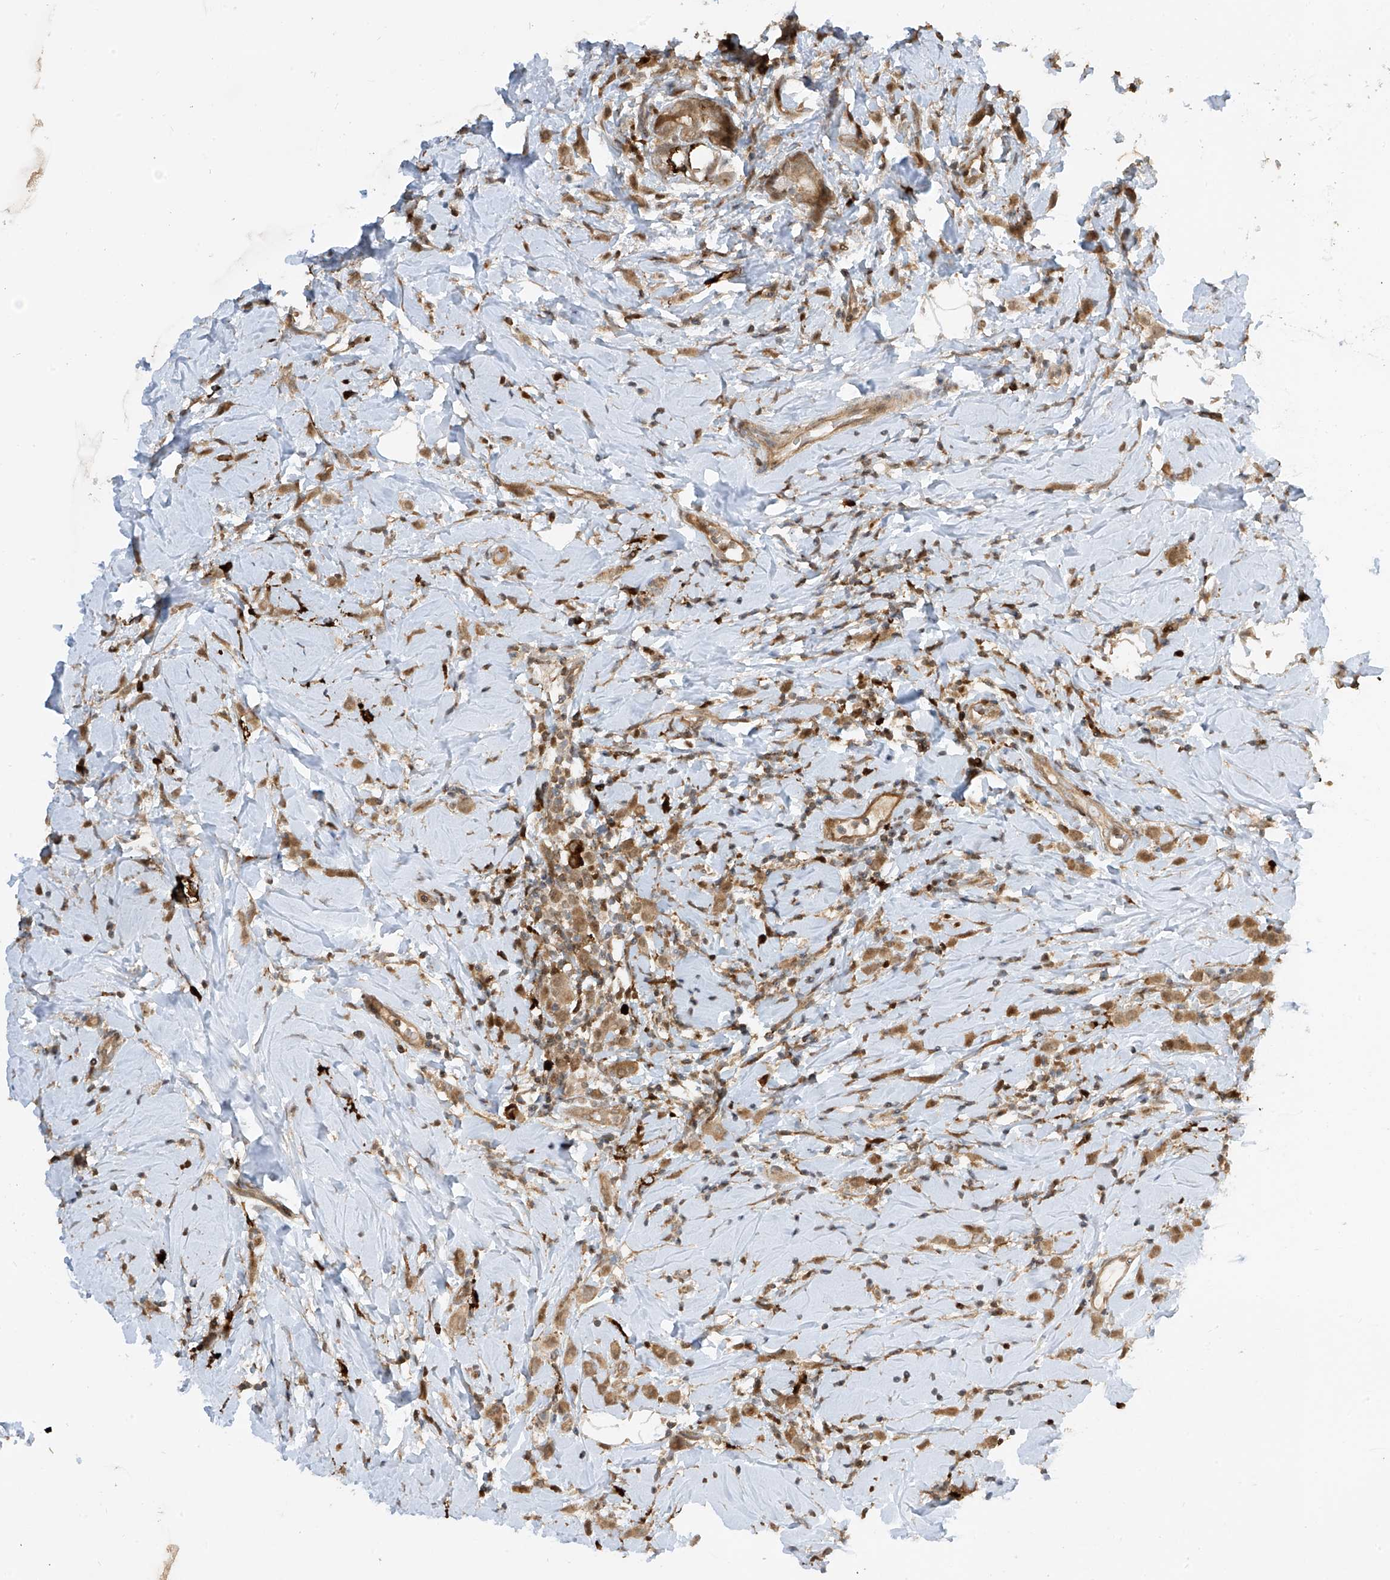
{"staining": {"intensity": "moderate", "quantity": ">75%", "location": "cytoplasmic/membranous,nuclear"}, "tissue": "breast cancer", "cell_type": "Tumor cells", "image_type": "cancer", "snomed": [{"axis": "morphology", "description": "Lobular carcinoma"}, {"axis": "topography", "description": "Breast"}], "caption": "Breast lobular carcinoma stained for a protein displays moderate cytoplasmic/membranous and nuclear positivity in tumor cells.", "gene": "ATAD2B", "patient": {"sex": "female", "age": 47}}